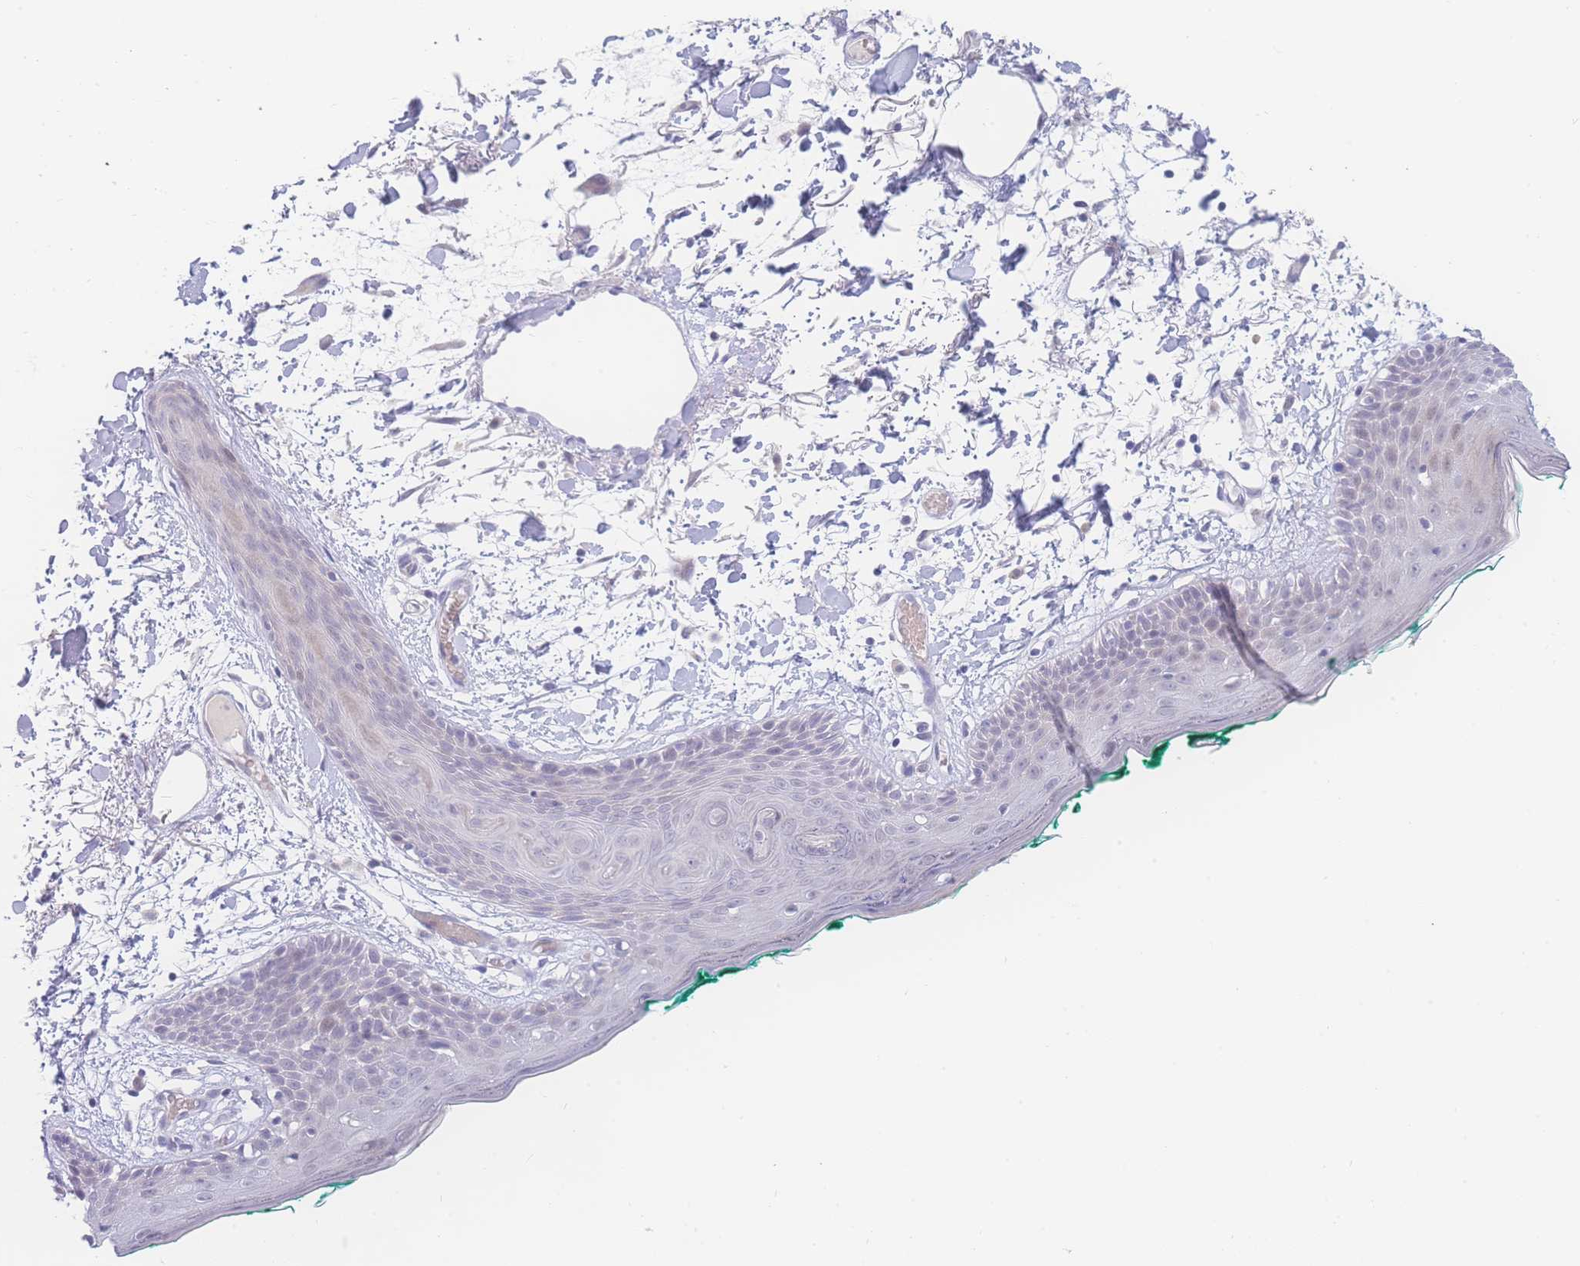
{"staining": {"intensity": "negative", "quantity": "none", "location": "none"}, "tissue": "skin", "cell_type": "Fibroblasts", "image_type": "normal", "snomed": [{"axis": "morphology", "description": "Normal tissue, NOS"}, {"axis": "topography", "description": "Skin"}], "caption": "This is a micrograph of immunohistochemistry staining of benign skin, which shows no expression in fibroblasts.", "gene": "PRSS22", "patient": {"sex": "male", "age": 79}}